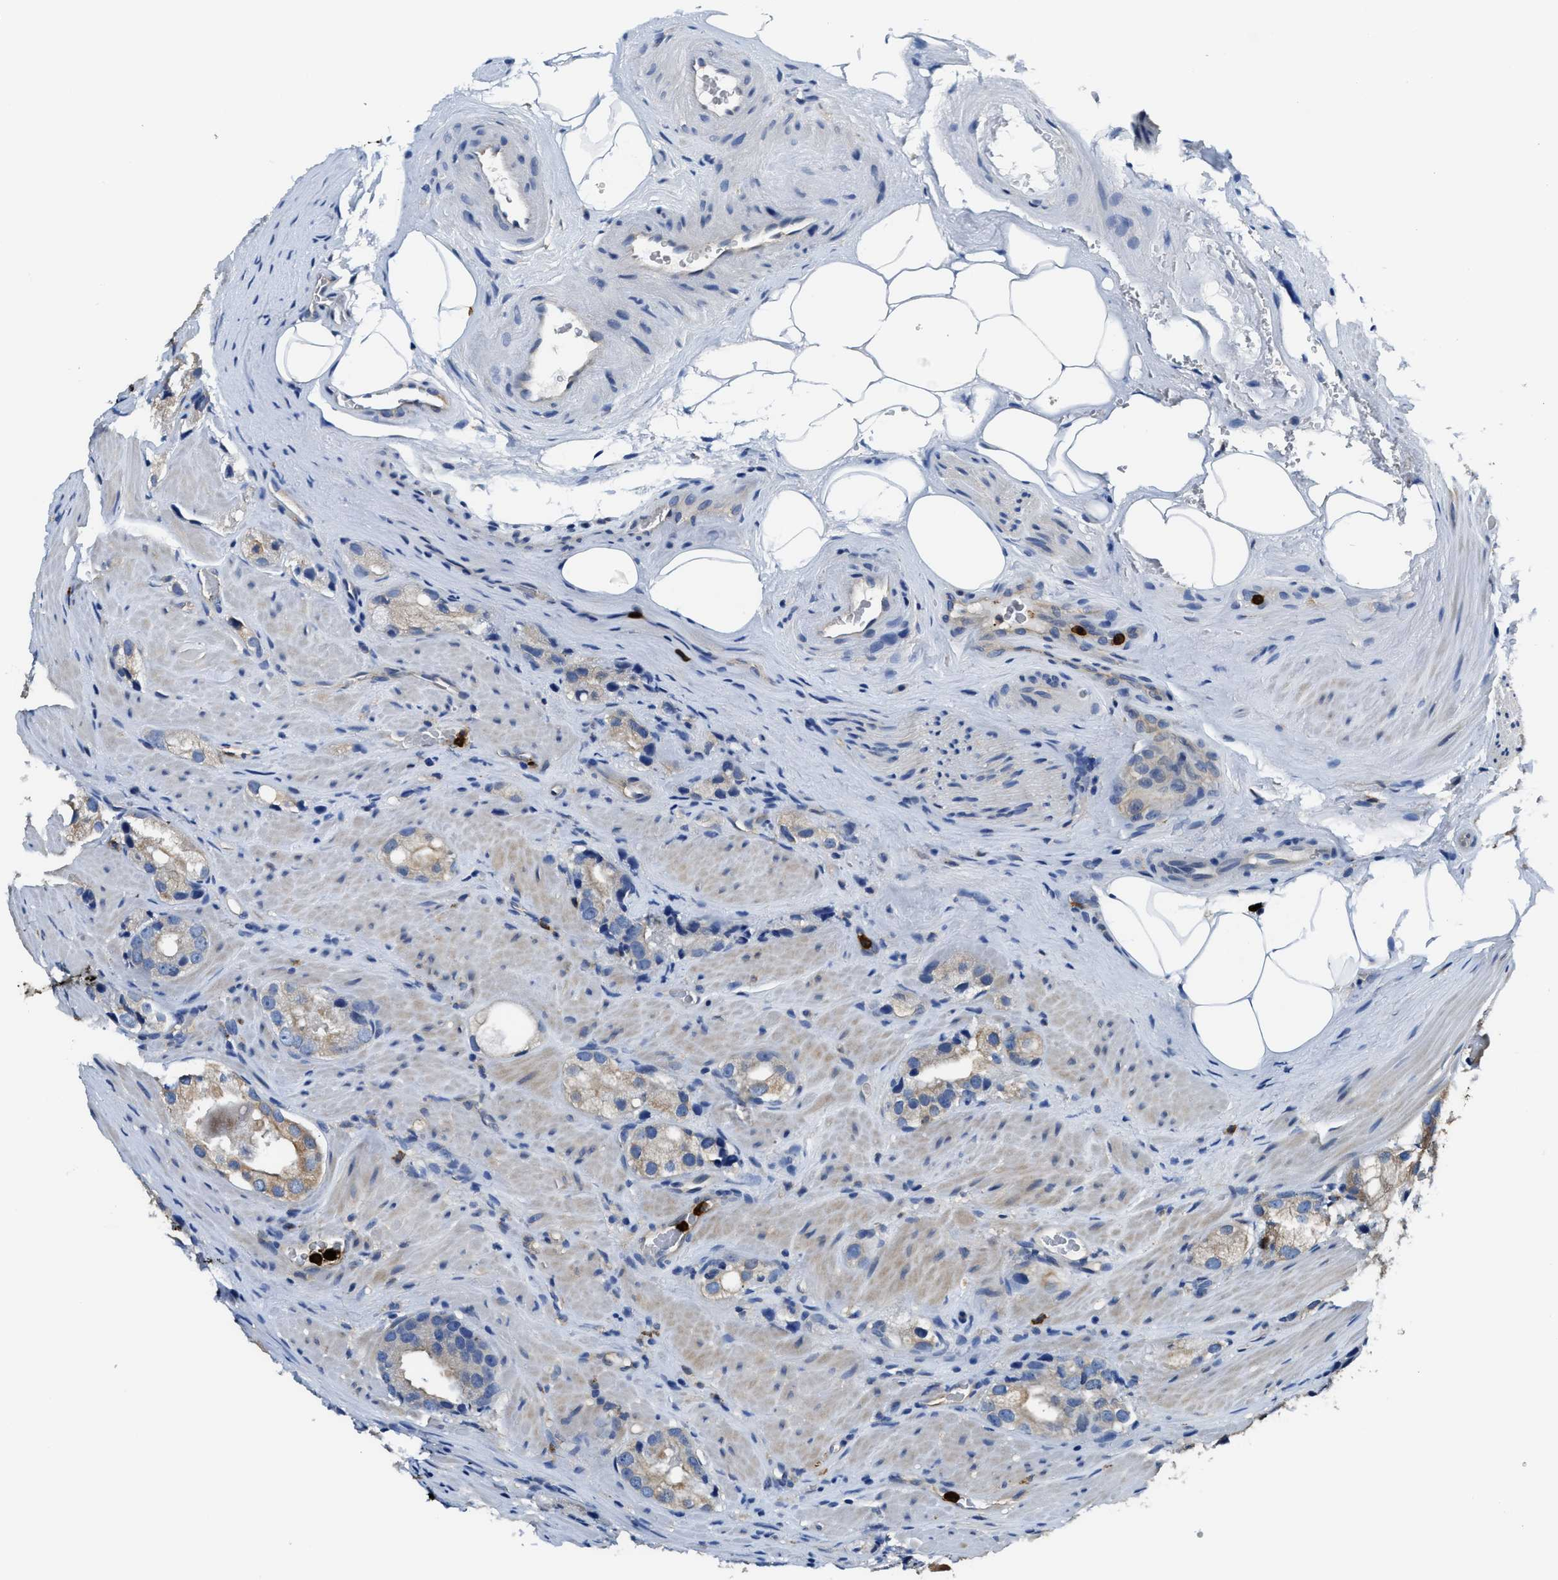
{"staining": {"intensity": "weak", "quantity": "25%-75%", "location": "cytoplasmic/membranous"}, "tissue": "prostate cancer", "cell_type": "Tumor cells", "image_type": "cancer", "snomed": [{"axis": "morphology", "description": "Adenocarcinoma, High grade"}, {"axis": "topography", "description": "Prostate"}], "caption": "This is an image of immunohistochemistry (IHC) staining of prostate cancer (adenocarcinoma (high-grade)), which shows weak expression in the cytoplasmic/membranous of tumor cells.", "gene": "TRAF6", "patient": {"sex": "male", "age": 63}}